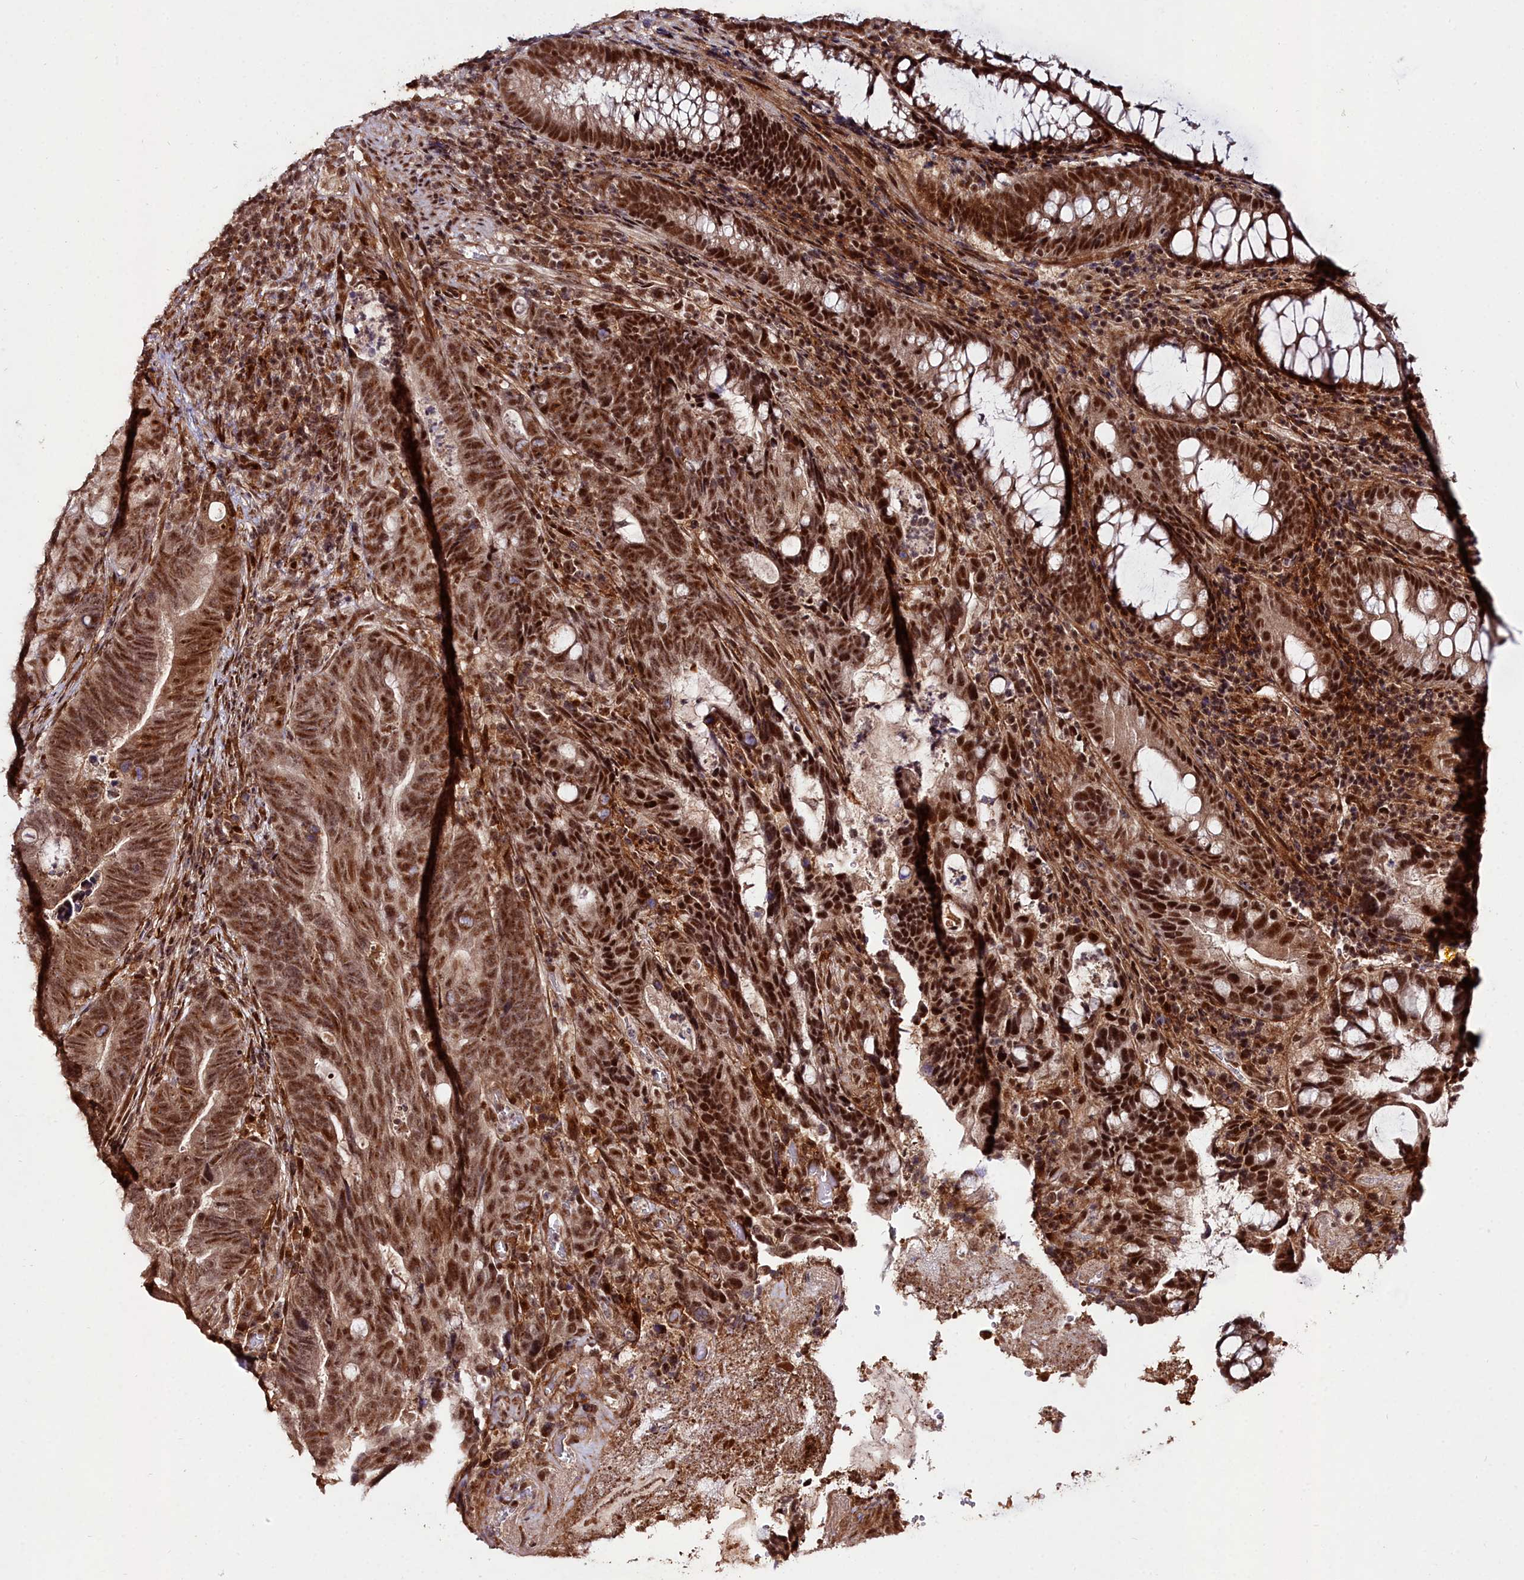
{"staining": {"intensity": "strong", "quantity": ">75%", "location": "nuclear"}, "tissue": "colorectal cancer", "cell_type": "Tumor cells", "image_type": "cancer", "snomed": [{"axis": "morphology", "description": "Adenocarcinoma, NOS"}, {"axis": "topography", "description": "Colon"}], "caption": "Immunohistochemical staining of human adenocarcinoma (colorectal) displays strong nuclear protein staining in approximately >75% of tumor cells. The staining was performed using DAB (3,3'-diaminobenzidine) to visualize the protein expression in brown, while the nuclei were stained in blue with hematoxylin (Magnification: 20x).", "gene": "CXXC1", "patient": {"sex": "female", "age": 82}}